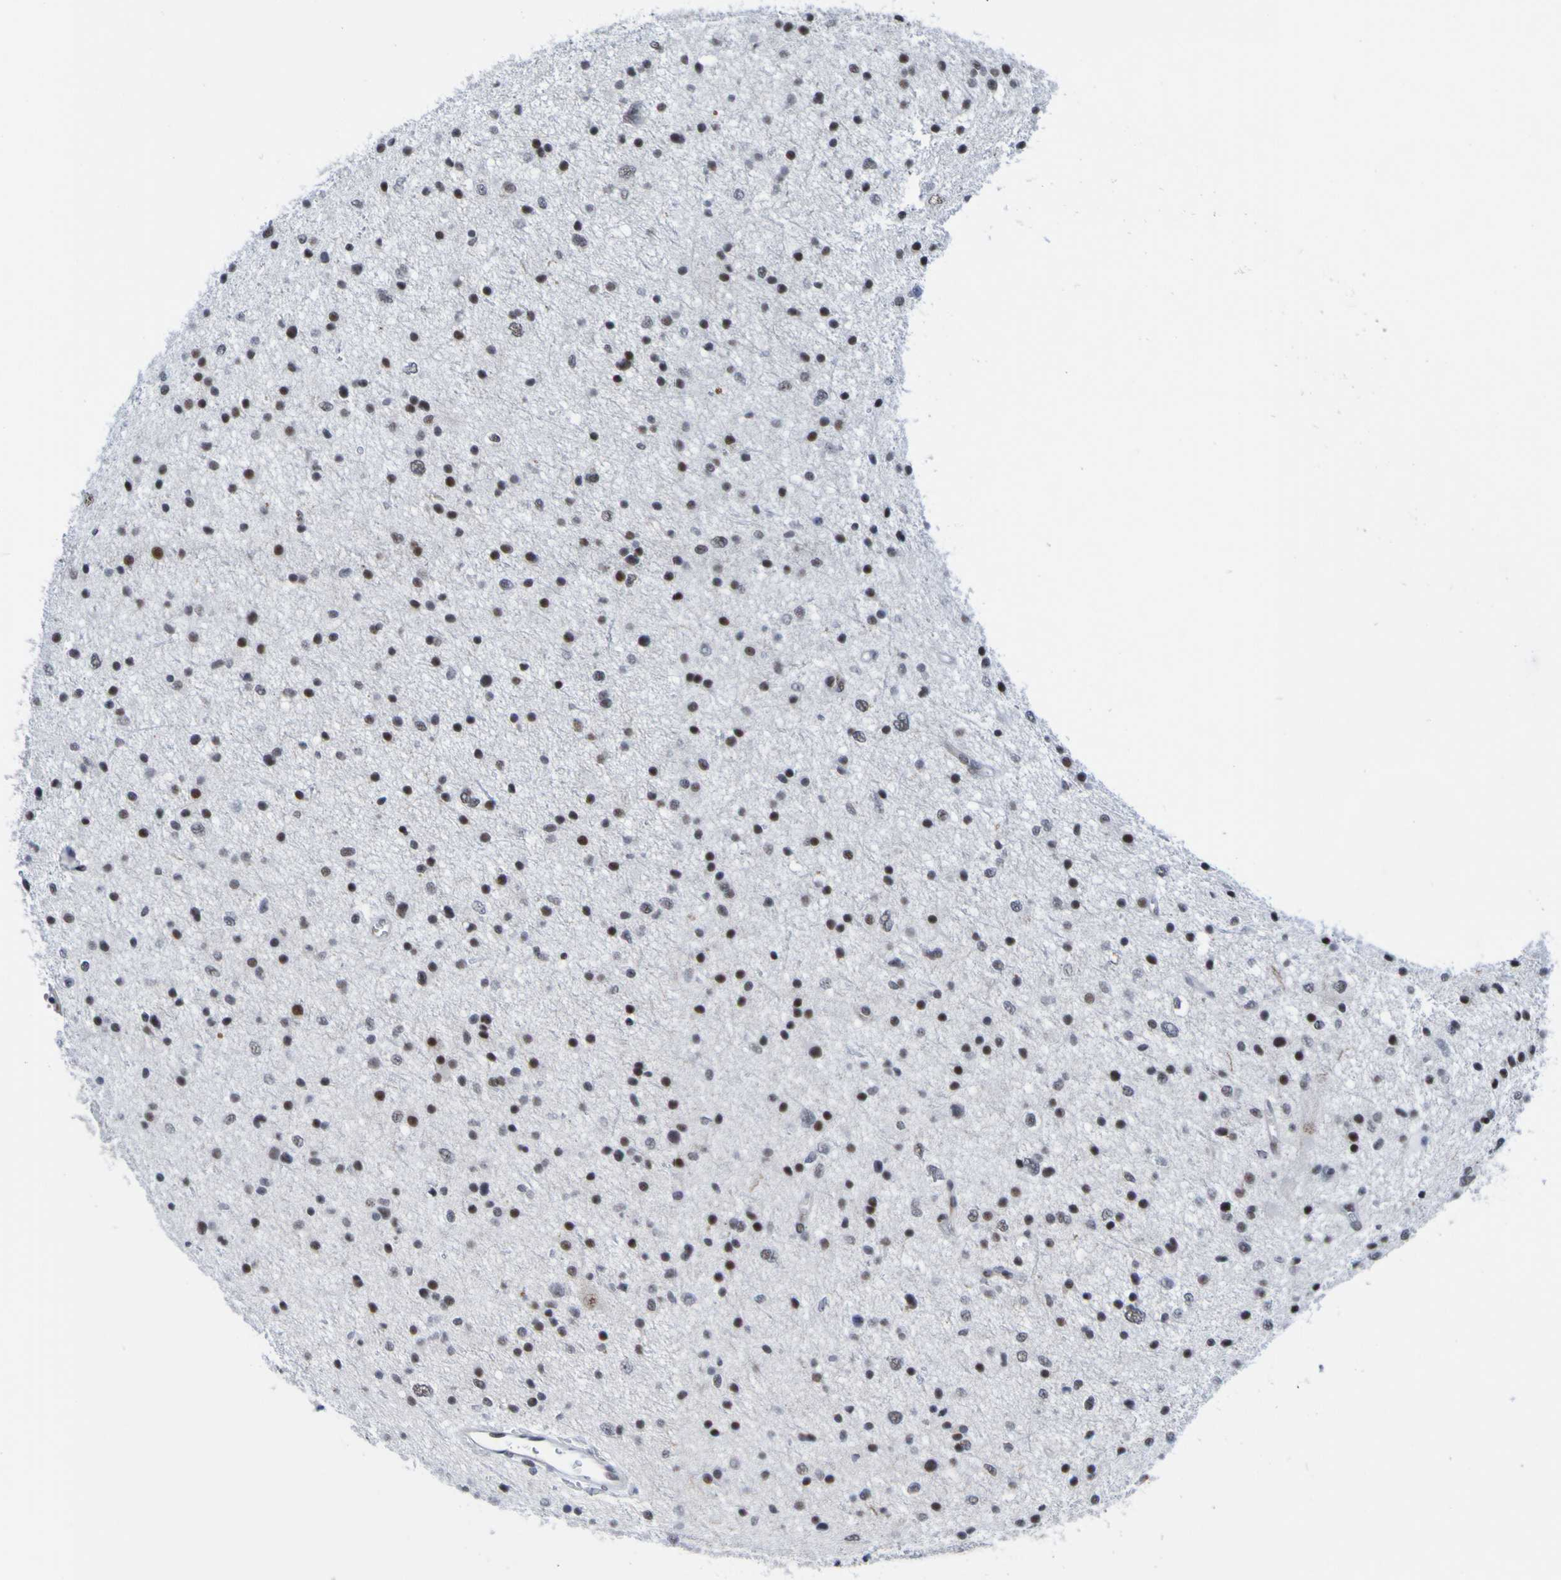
{"staining": {"intensity": "strong", "quantity": "<25%", "location": "nuclear"}, "tissue": "glioma", "cell_type": "Tumor cells", "image_type": "cancer", "snomed": [{"axis": "morphology", "description": "Glioma, malignant, Low grade"}, {"axis": "topography", "description": "Brain"}], "caption": "A medium amount of strong nuclear positivity is seen in approximately <25% of tumor cells in low-grade glioma (malignant) tissue.", "gene": "CDC5L", "patient": {"sex": "female", "age": 37}}